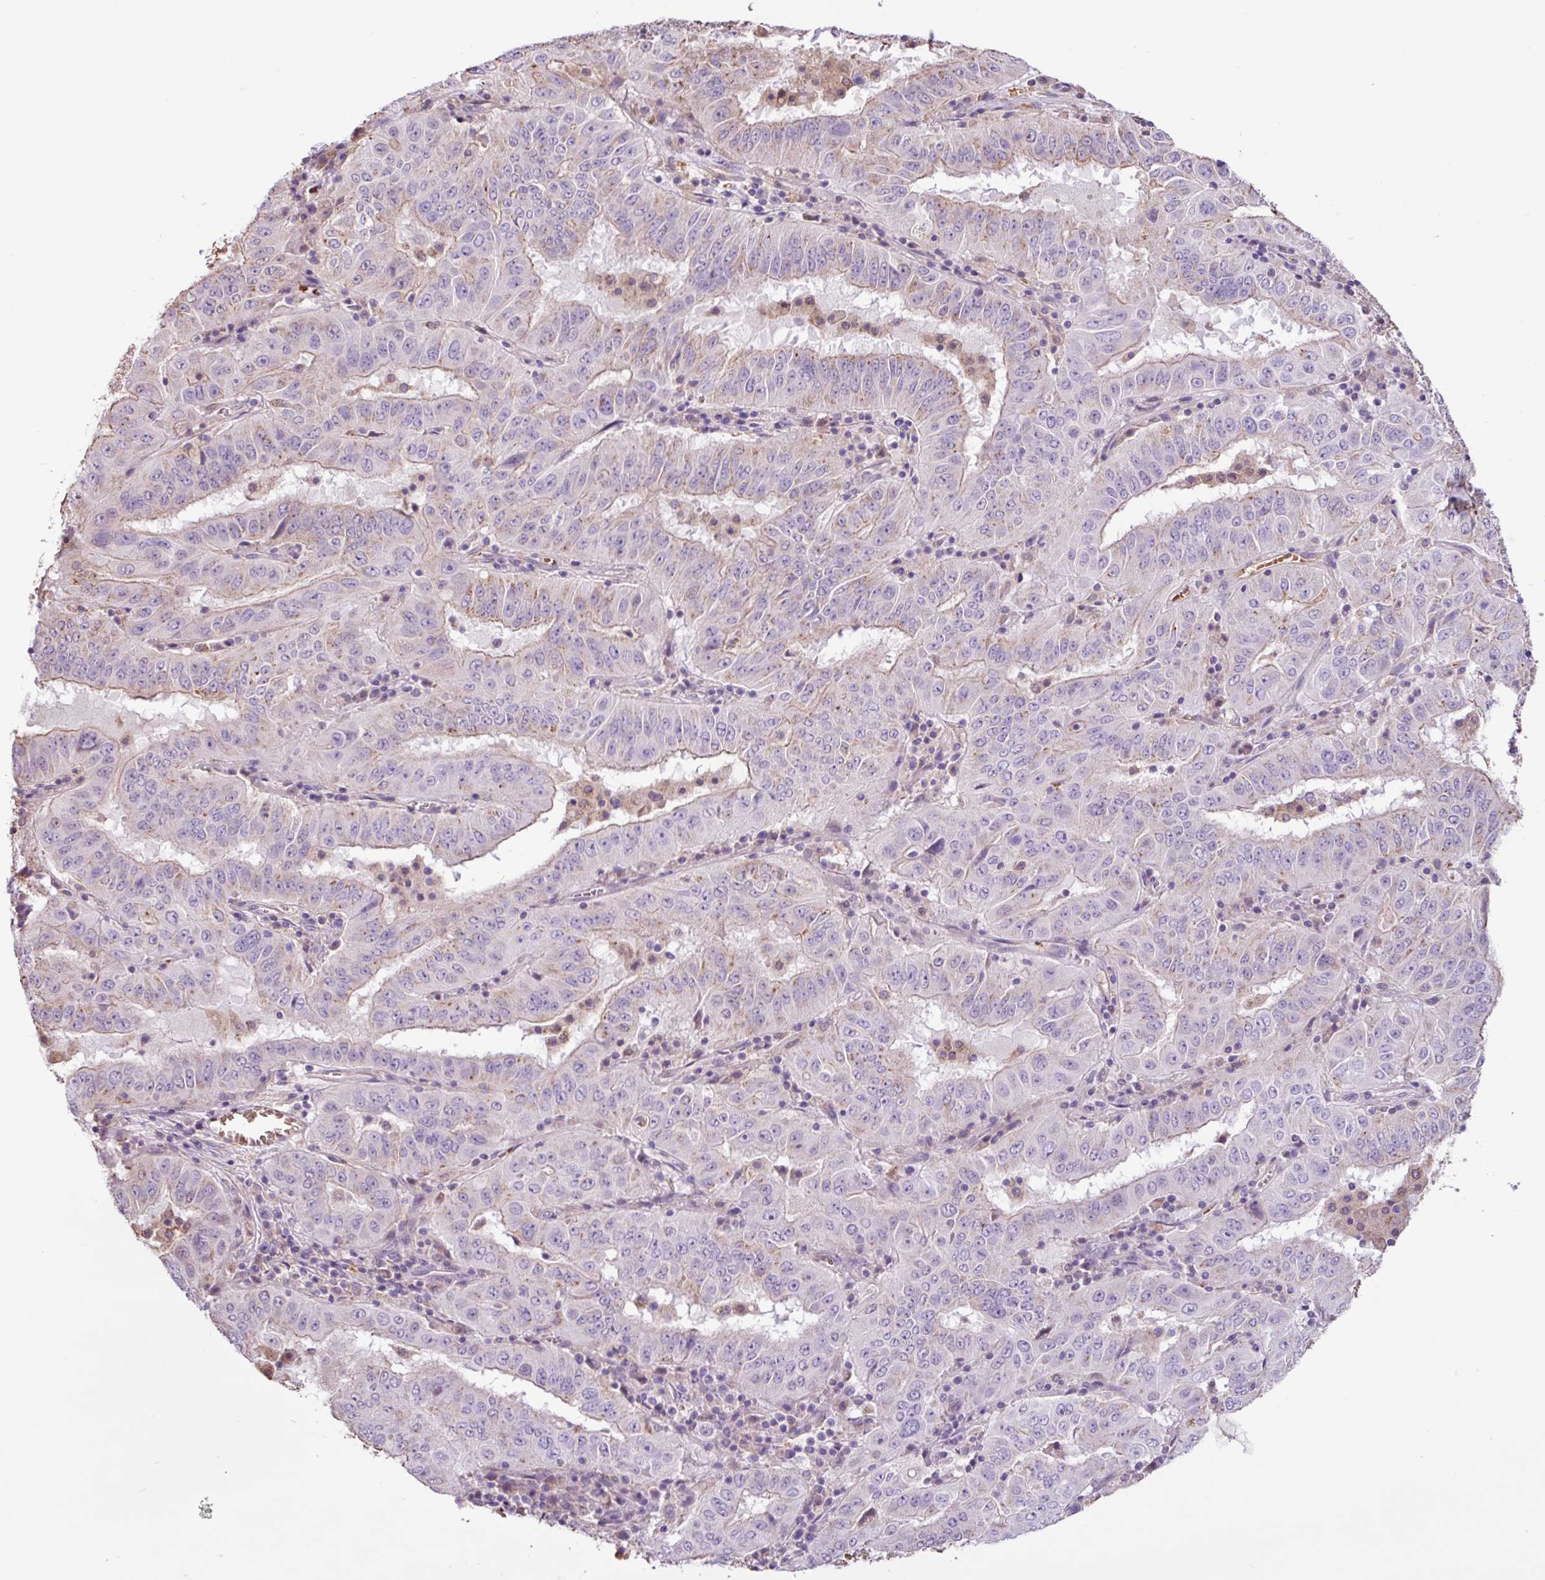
{"staining": {"intensity": "negative", "quantity": "none", "location": "none"}, "tissue": "pancreatic cancer", "cell_type": "Tumor cells", "image_type": "cancer", "snomed": [{"axis": "morphology", "description": "Adenocarcinoma, NOS"}, {"axis": "topography", "description": "Pancreas"}], "caption": "Immunohistochemistry of human pancreatic cancer (adenocarcinoma) demonstrates no positivity in tumor cells.", "gene": "CHST11", "patient": {"sex": "male", "age": 63}}